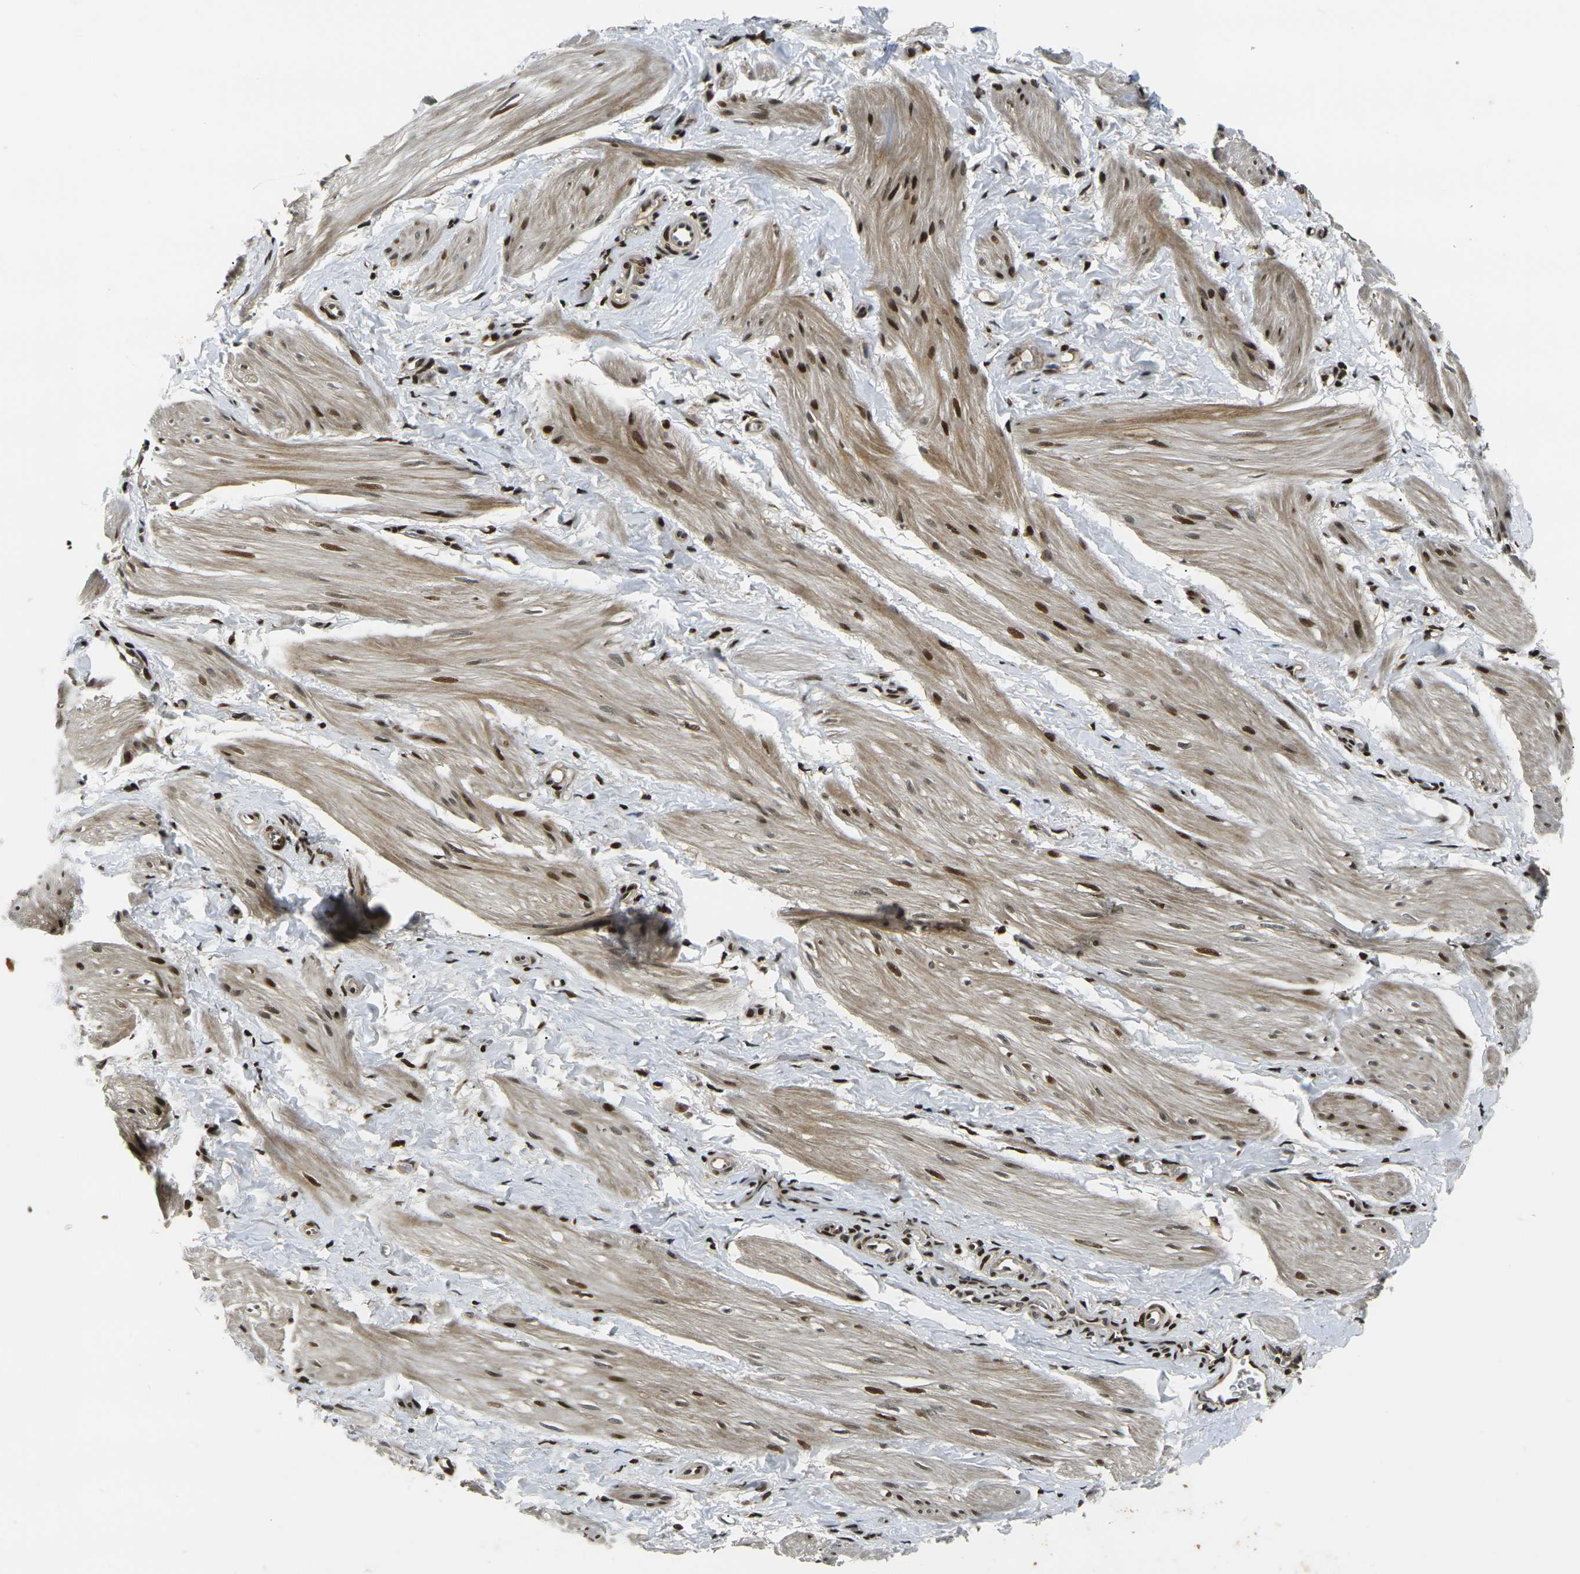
{"staining": {"intensity": "strong", "quantity": ">75%", "location": "cytoplasmic/membranous,nuclear"}, "tissue": "smooth muscle", "cell_type": "Smooth muscle cells", "image_type": "normal", "snomed": [{"axis": "morphology", "description": "Normal tissue, NOS"}, {"axis": "topography", "description": "Smooth muscle"}], "caption": "Approximately >75% of smooth muscle cells in unremarkable human smooth muscle display strong cytoplasmic/membranous,nuclear protein expression as visualized by brown immunohistochemical staining.", "gene": "ACTL6A", "patient": {"sex": "male", "age": 16}}